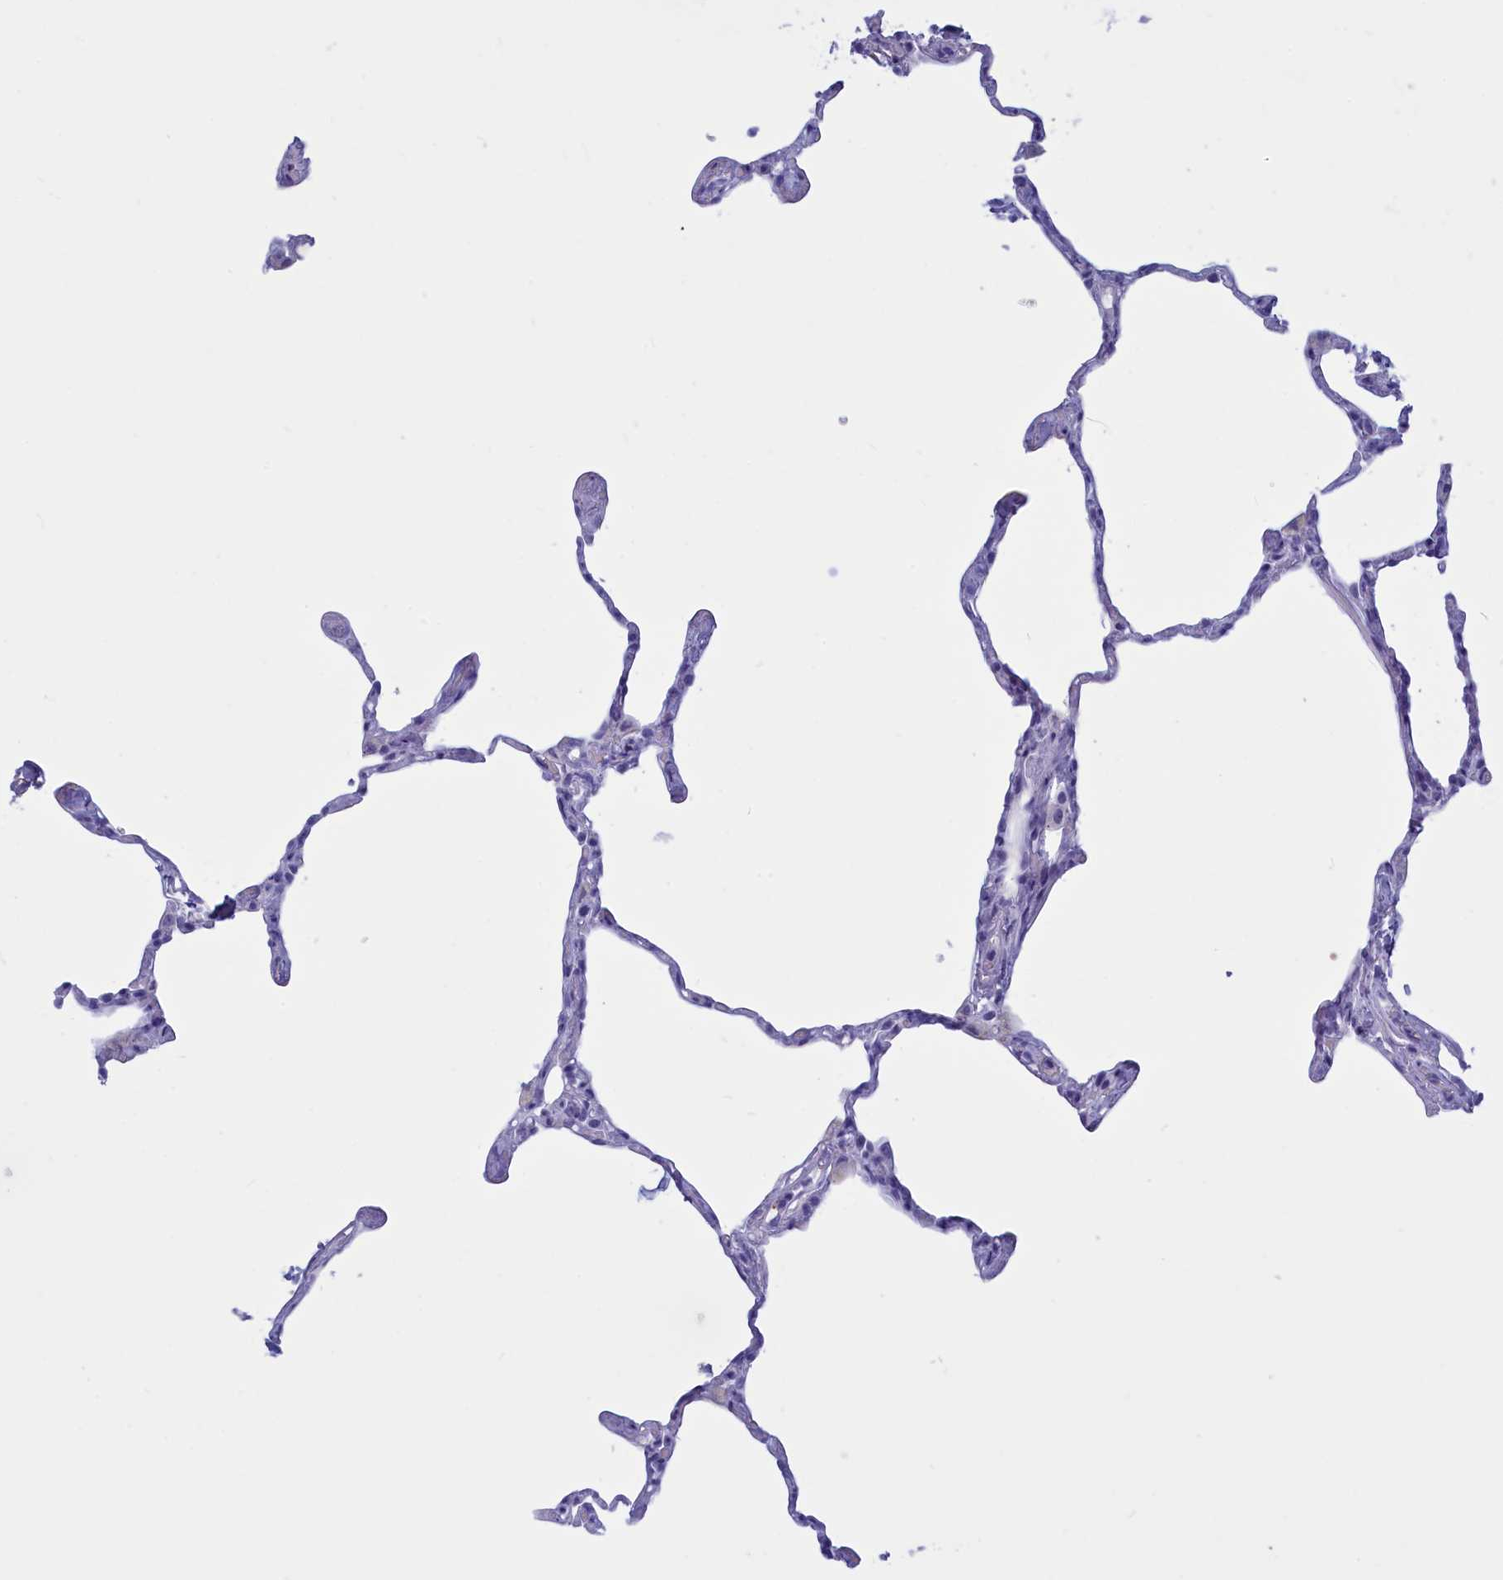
{"staining": {"intensity": "negative", "quantity": "none", "location": "none"}, "tissue": "lung", "cell_type": "Alveolar cells", "image_type": "normal", "snomed": [{"axis": "morphology", "description": "Normal tissue, NOS"}, {"axis": "topography", "description": "Lung"}], "caption": "The immunohistochemistry (IHC) image has no significant expression in alveolar cells of lung.", "gene": "GAPDHS", "patient": {"sex": "male", "age": 65}}